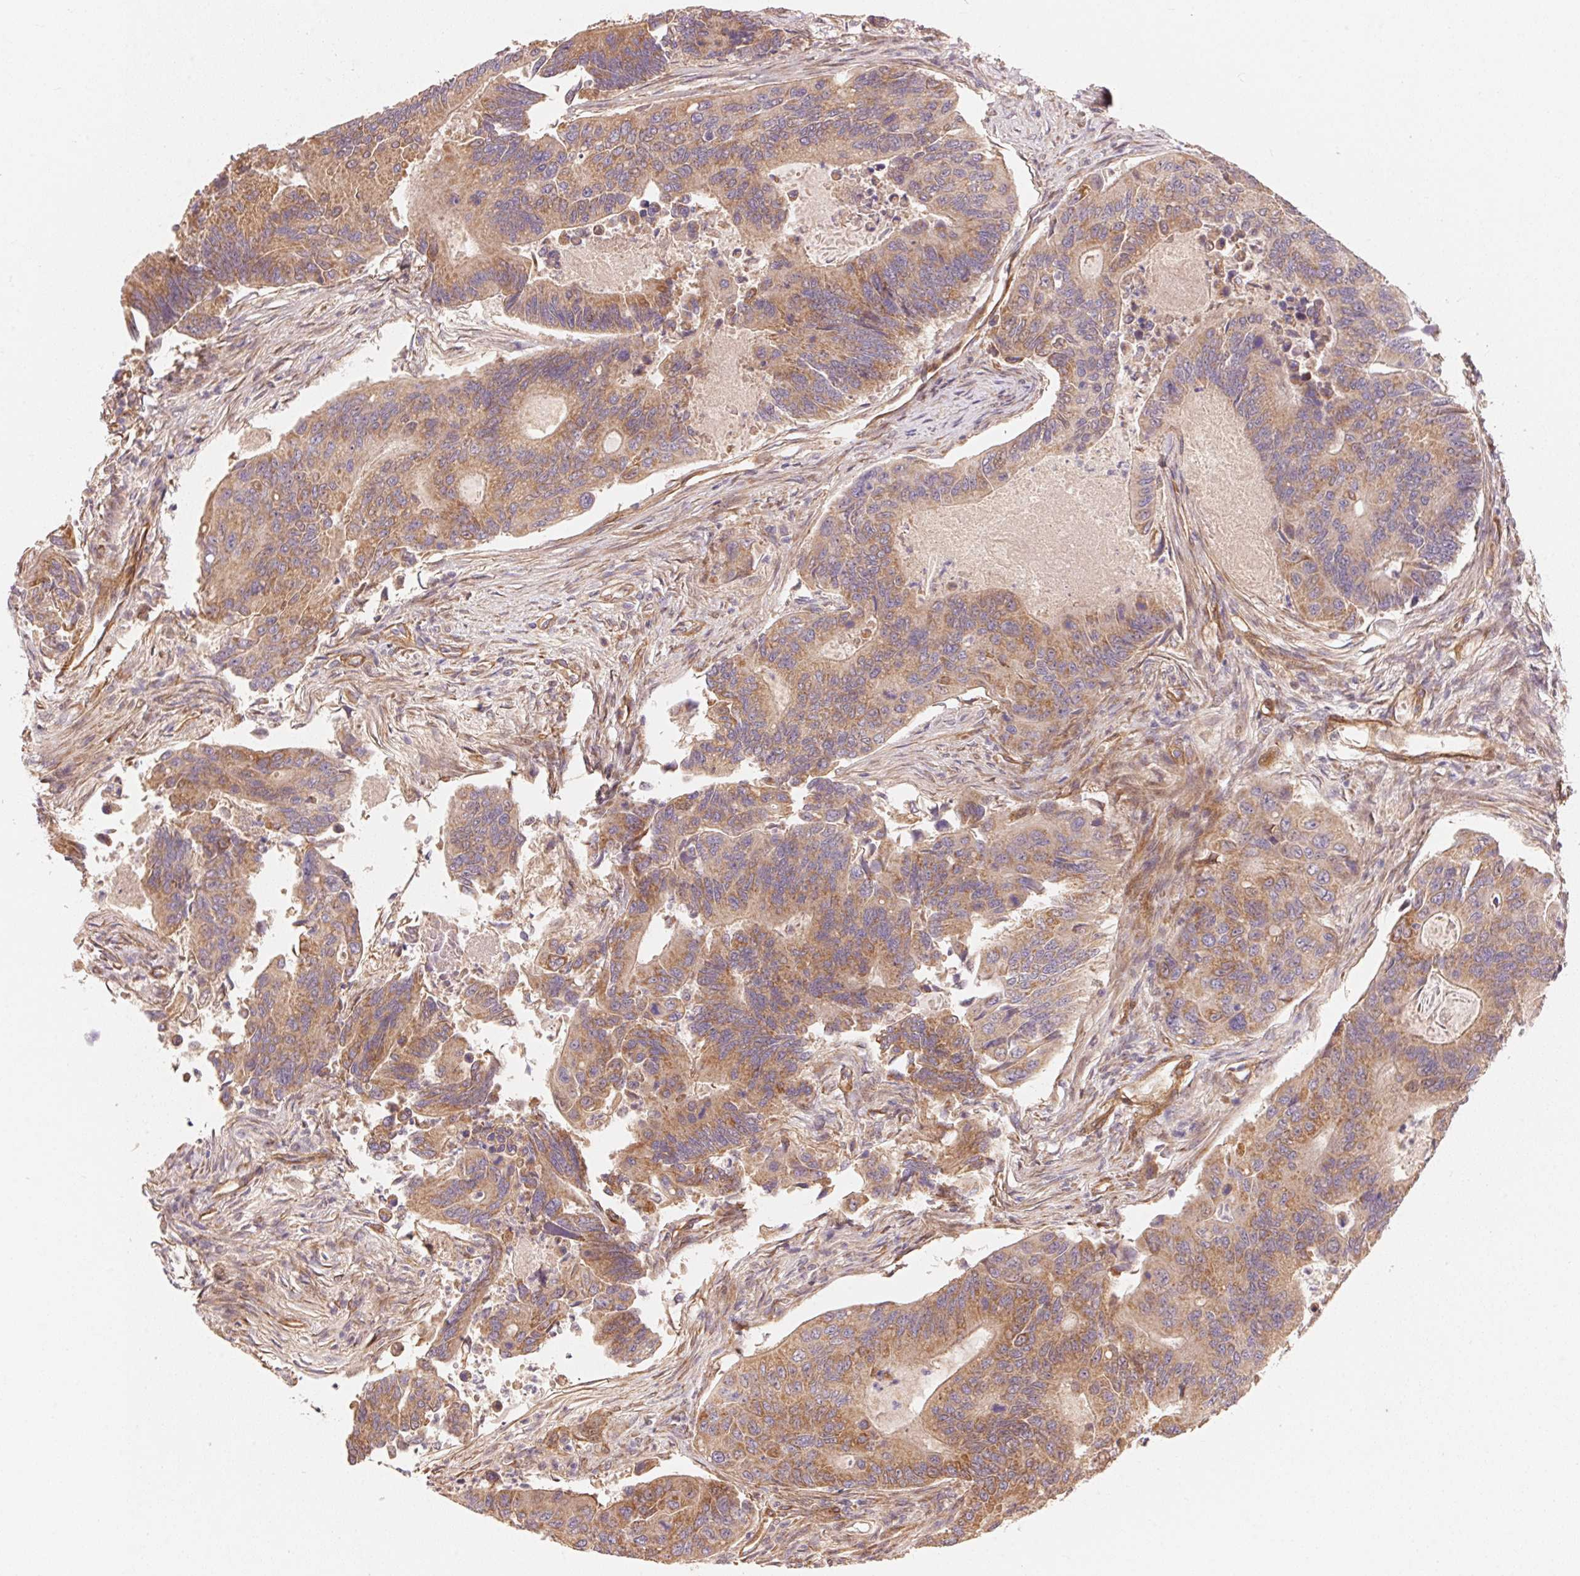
{"staining": {"intensity": "moderate", "quantity": ">75%", "location": "cytoplasmic/membranous"}, "tissue": "colorectal cancer", "cell_type": "Tumor cells", "image_type": "cancer", "snomed": [{"axis": "morphology", "description": "Adenocarcinoma, NOS"}, {"axis": "topography", "description": "Colon"}], "caption": "Protein staining shows moderate cytoplasmic/membranous positivity in about >75% of tumor cells in colorectal cancer.", "gene": "TNIP2", "patient": {"sex": "female", "age": 67}}